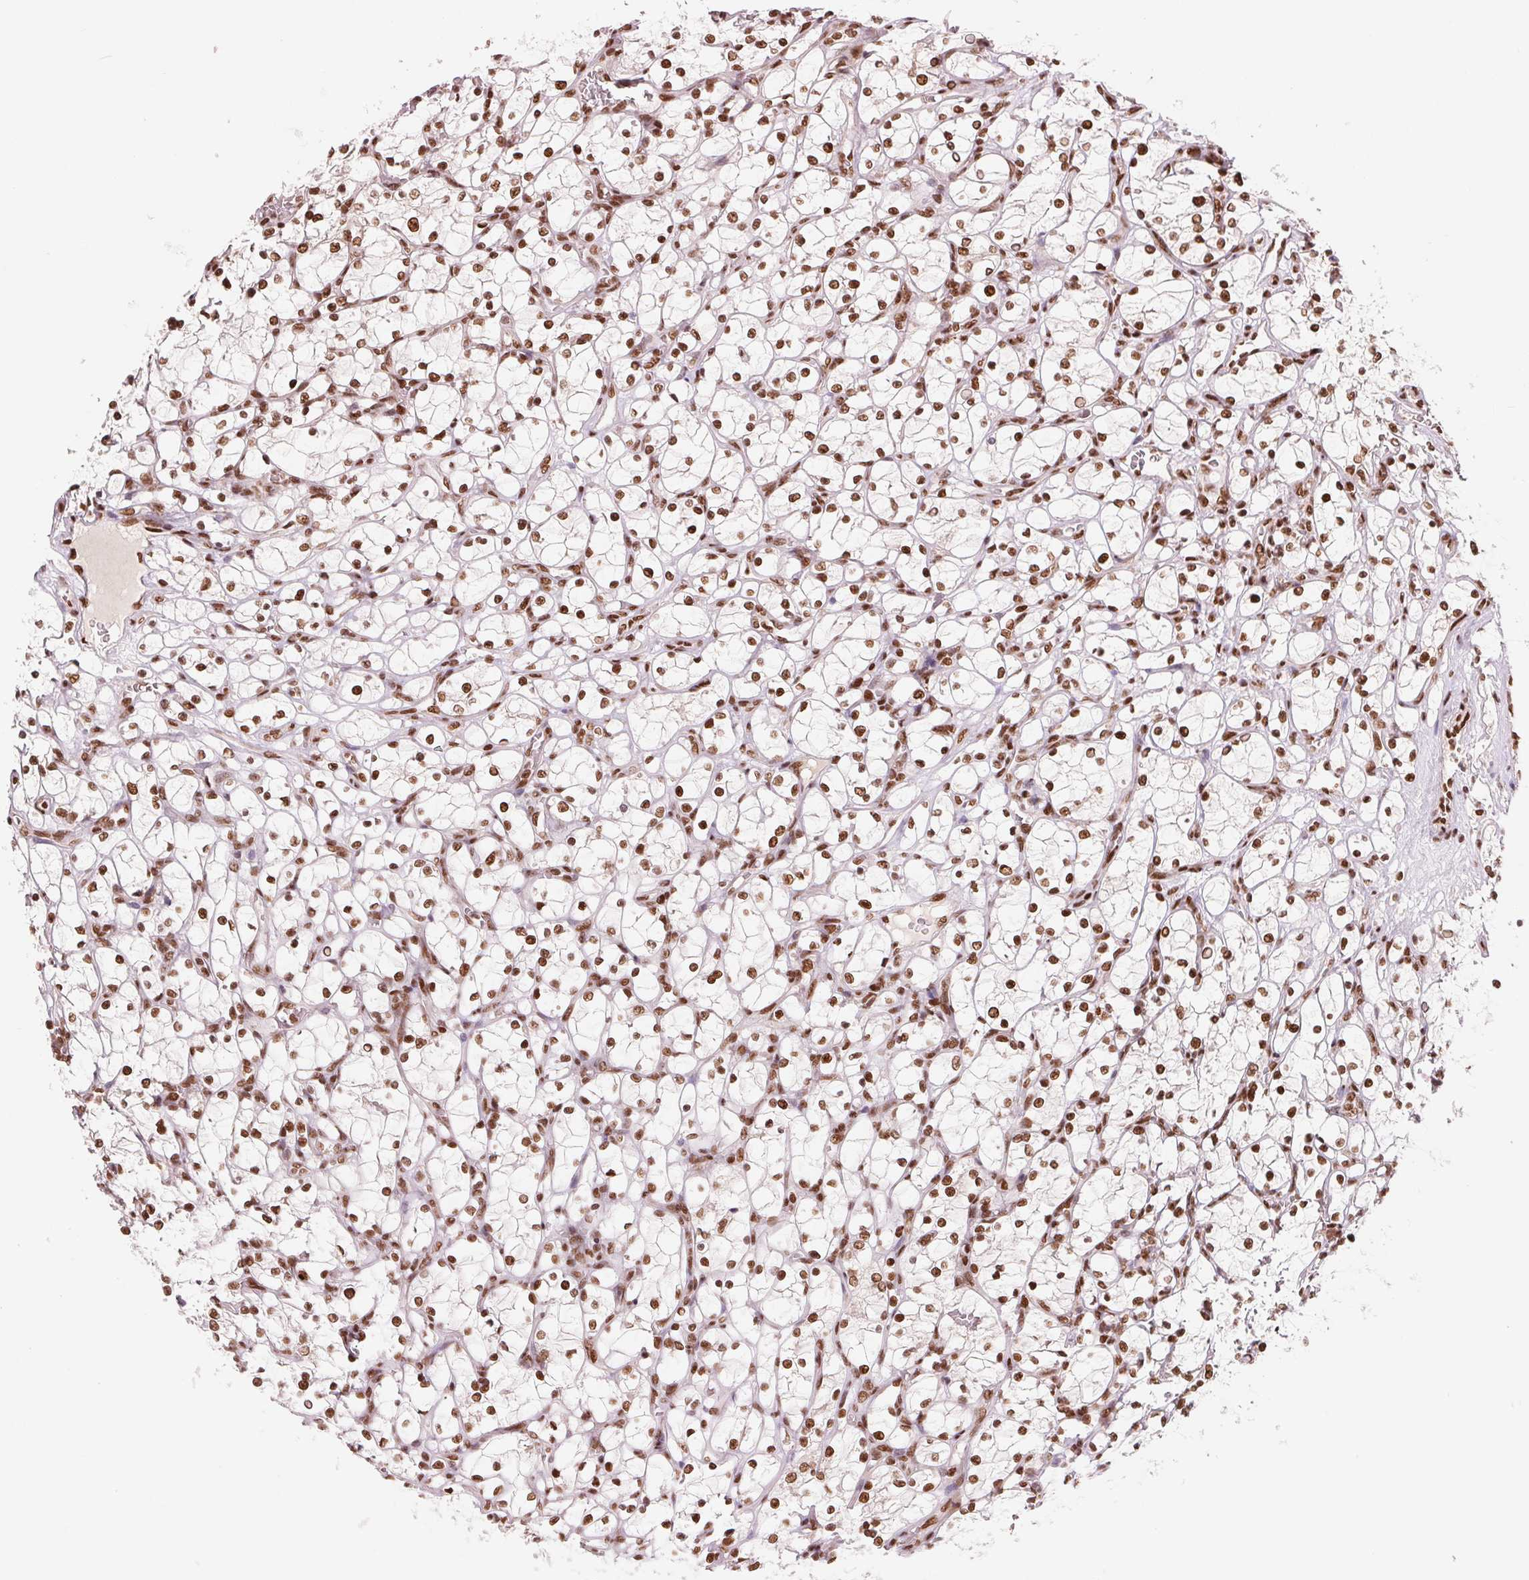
{"staining": {"intensity": "moderate", "quantity": ">75%", "location": "nuclear"}, "tissue": "renal cancer", "cell_type": "Tumor cells", "image_type": "cancer", "snomed": [{"axis": "morphology", "description": "Adenocarcinoma, NOS"}, {"axis": "topography", "description": "Kidney"}], "caption": "The micrograph exhibits a brown stain indicating the presence of a protein in the nuclear of tumor cells in renal adenocarcinoma.", "gene": "TTLL9", "patient": {"sex": "female", "age": 69}}